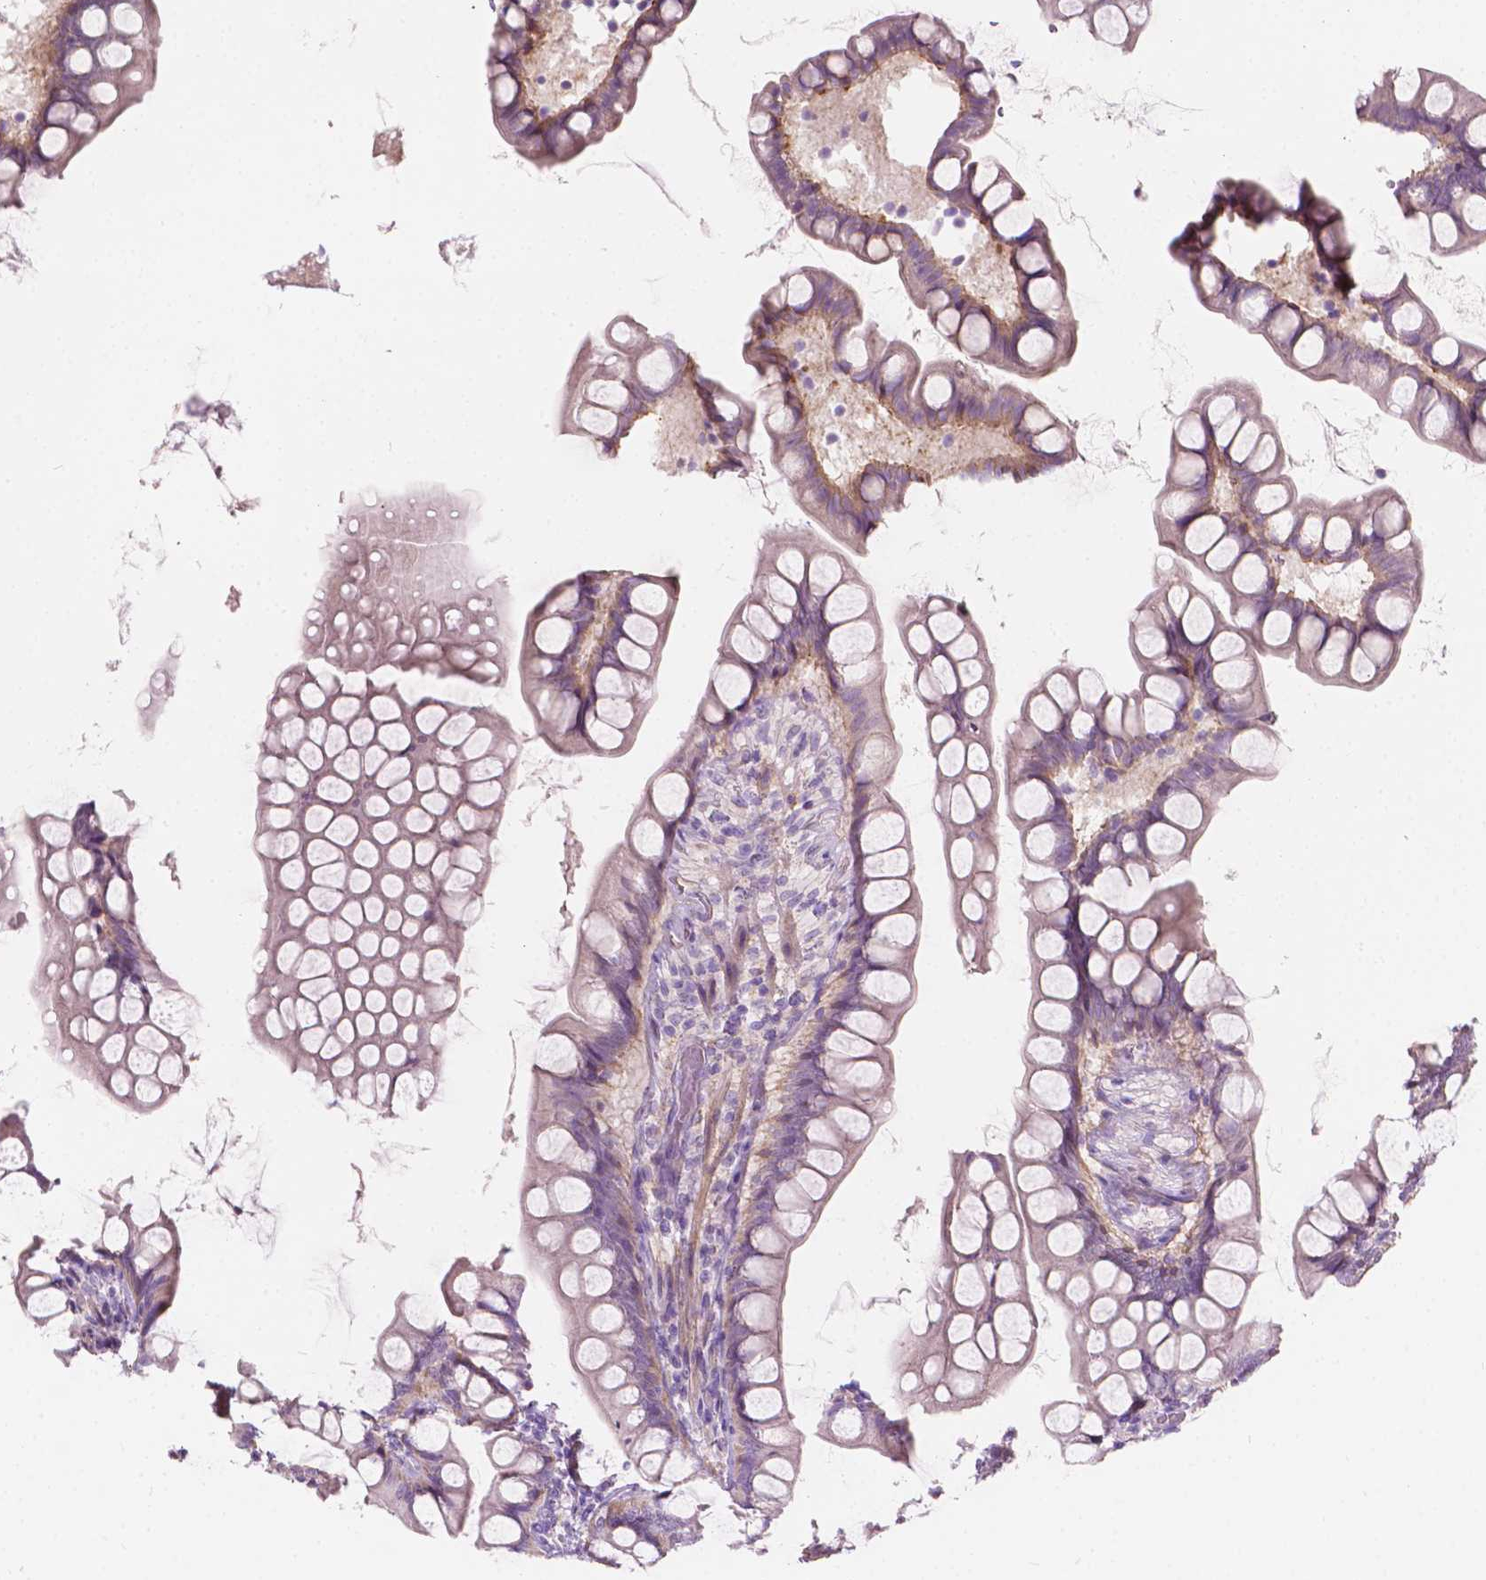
{"staining": {"intensity": "negative", "quantity": "none", "location": "none"}, "tissue": "small intestine", "cell_type": "Glandular cells", "image_type": "normal", "snomed": [{"axis": "morphology", "description": "Normal tissue, NOS"}, {"axis": "topography", "description": "Small intestine"}], "caption": "The image exhibits no staining of glandular cells in benign small intestine.", "gene": "NOS1AP", "patient": {"sex": "male", "age": 70}}